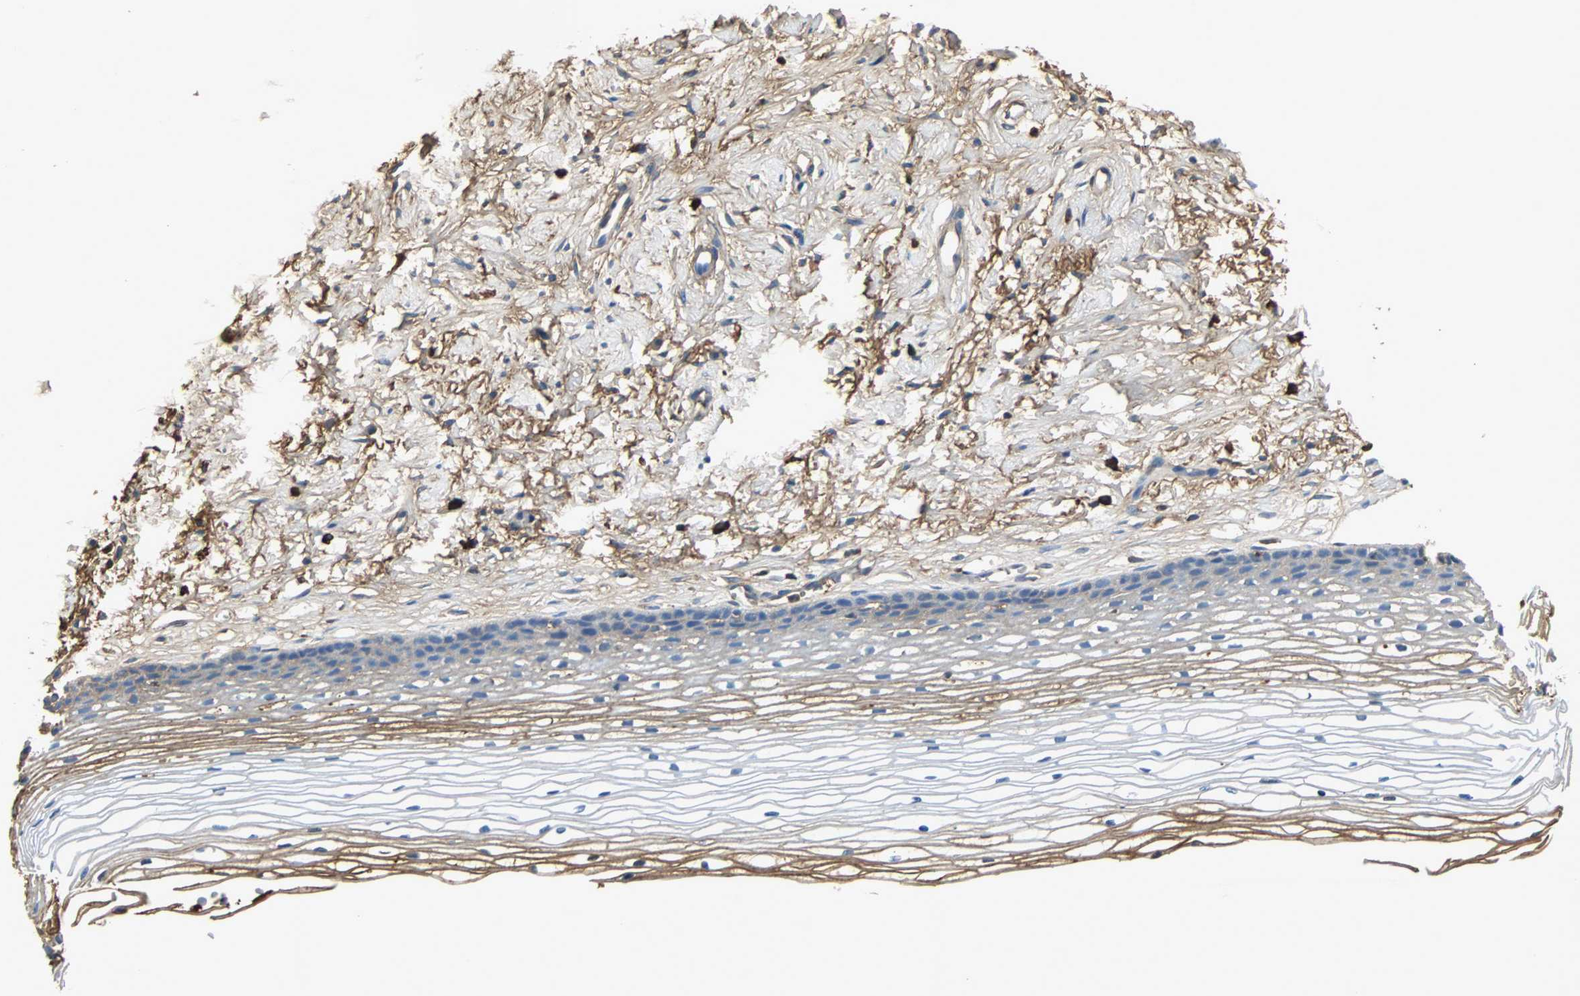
{"staining": {"intensity": "weak", "quantity": "<25%", "location": "cytoplasmic/membranous"}, "tissue": "cervix", "cell_type": "Glandular cells", "image_type": "normal", "snomed": [{"axis": "morphology", "description": "Normal tissue, NOS"}, {"axis": "topography", "description": "Cervix"}], "caption": "This is an IHC histopathology image of unremarkable cervix. There is no positivity in glandular cells.", "gene": "IGHA1", "patient": {"sex": "female", "age": 77}}